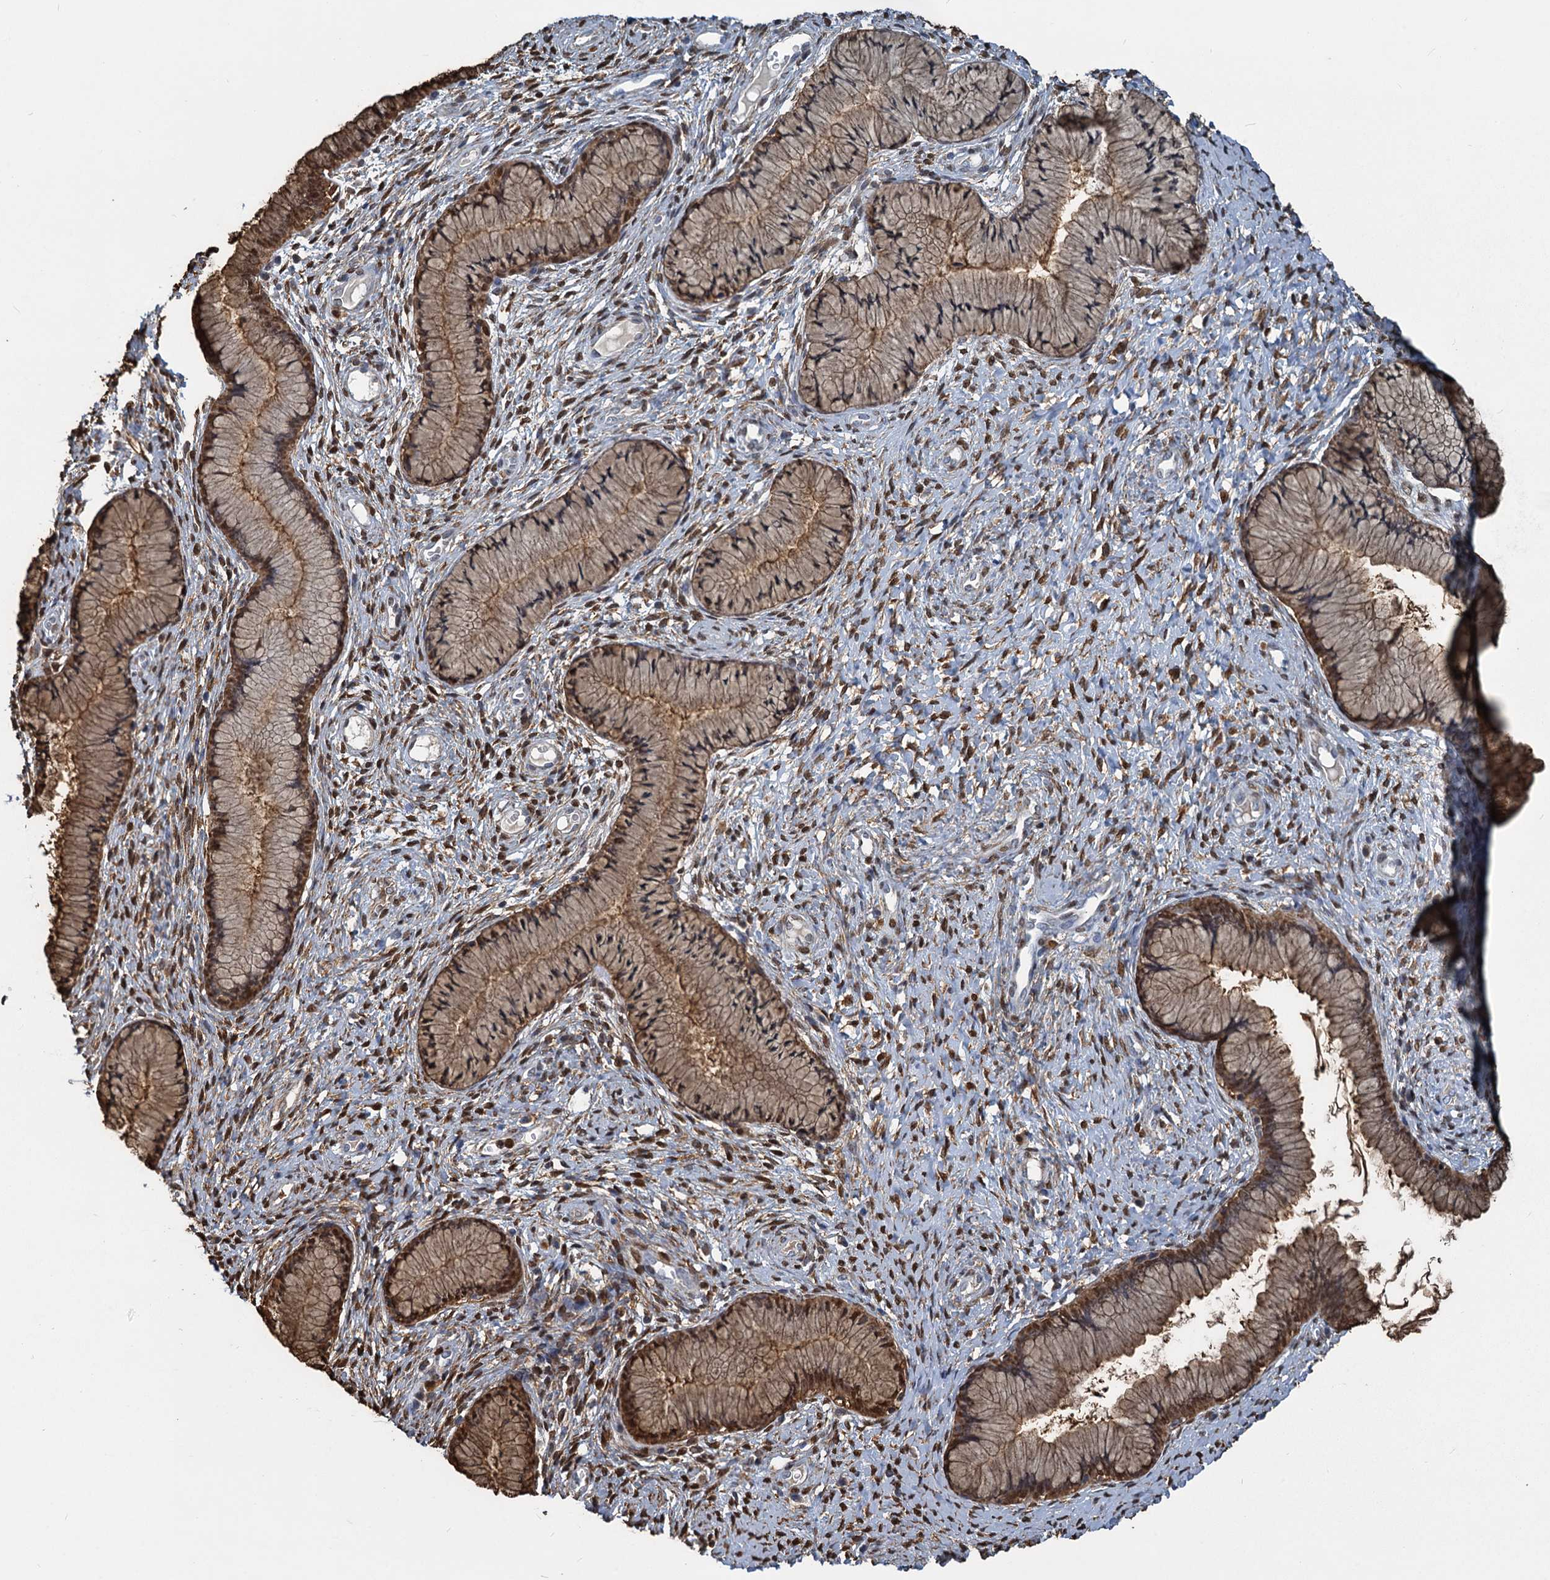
{"staining": {"intensity": "moderate", "quantity": ">75%", "location": "cytoplasmic/membranous,nuclear"}, "tissue": "cervix", "cell_type": "Glandular cells", "image_type": "normal", "snomed": [{"axis": "morphology", "description": "Normal tissue, NOS"}, {"axis": "topography", "description": "Cervix"}], "caption": "A histopathology image of human cervix stained for a protein exhibits moderate cytoplasmic/membranous,nuclear brown staining in glandular cells. The protein of interest is shown in brown color, while the nuclei are stained blue.", "gene": "S100A6", "patient": {"sex": "female", "age": 42}}